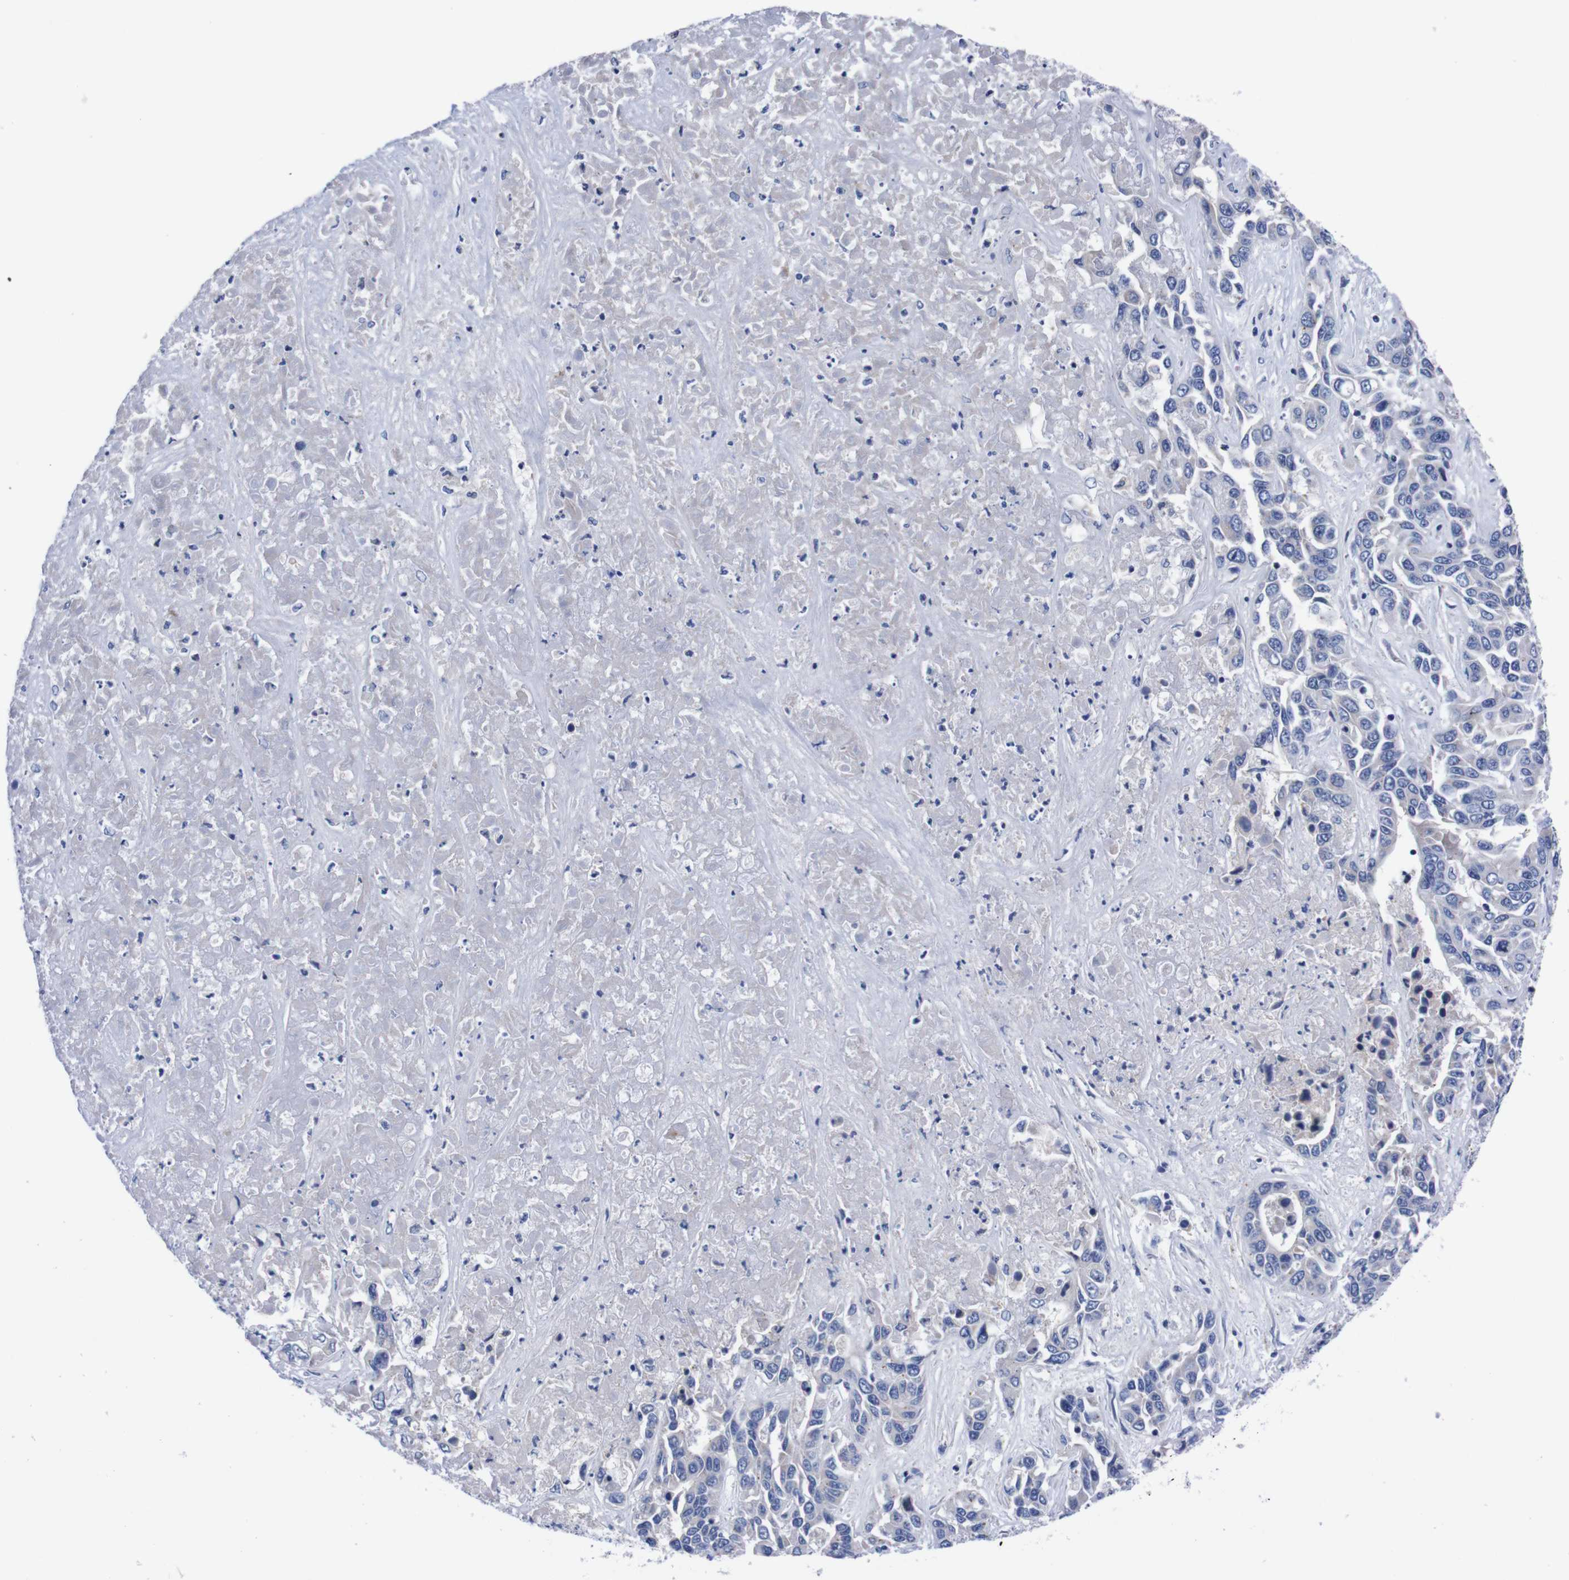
{"staining": {"intensity": "negative", "quantity": "none", "location": "none"}, "tissue": "liver cancer", "cell_type": "Tumor cells", "image_type": "cancer", "snomed": [{"axis": "morphology", "description": "Cholangiocarcinoma"}, {"axis": "topography", "description": "Liver"}], "caption": "Tumor cells show no significant protein positivity in liver cancer.", "gene": "FAM210A", "patient": {"sex": "female", "age": 52}}